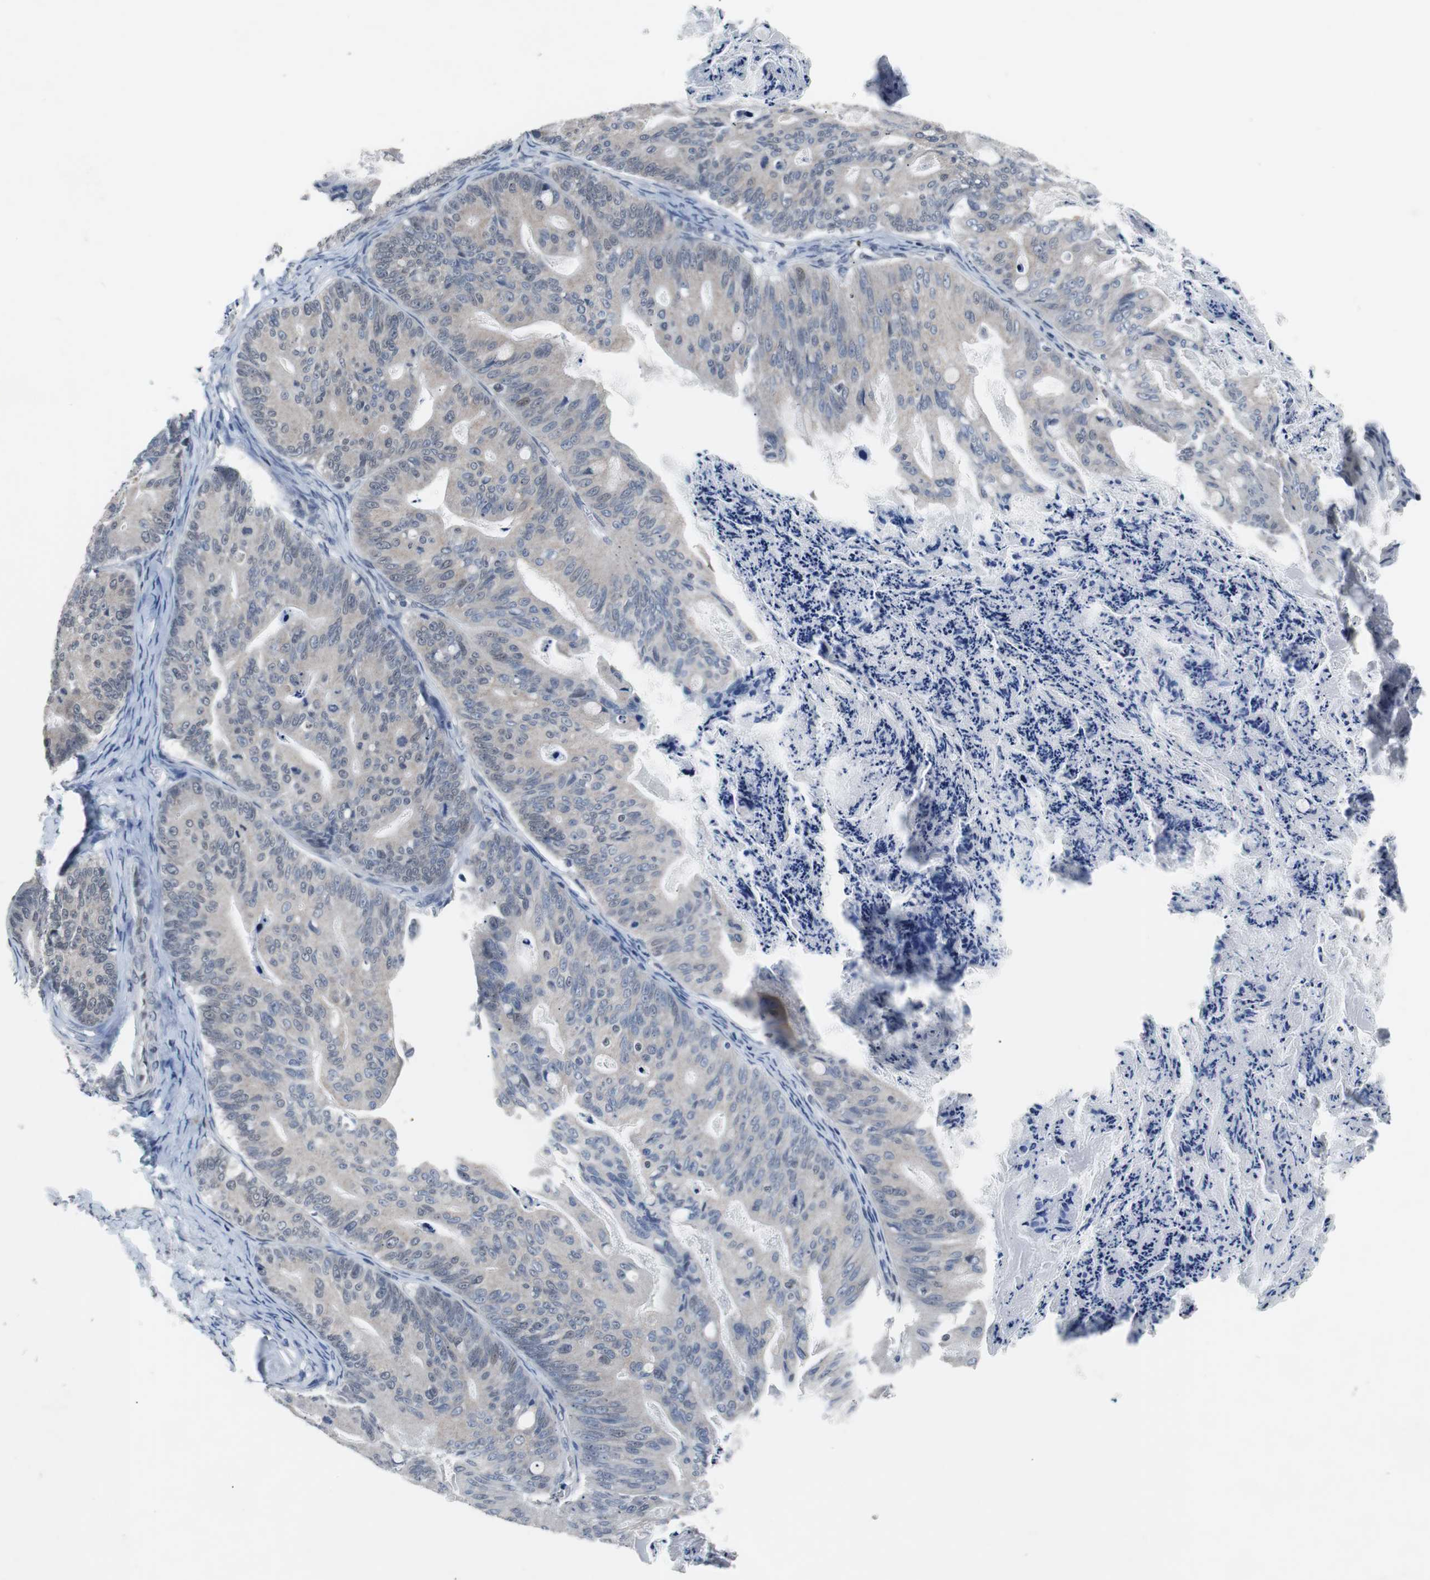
{"staining": {"intensity": "weak", "quantity": "25%-75%", "location": "cytoplasmic/membranous"}, "tissue": "ovarian cancer", "cell_type": "Tumor cells", "image_type": "cancer", "snomed": [{"axis": "morphology", "description": "Cystadenocarcinoma, mucinous, NOS"}, {"axis": "topography", "description": "Ovary"}], "caption": "Protein expression analysis of human ovarian cancer (mucinous cystadenocarcinoma) reveals weak cytoplasmic/membranous expression in approximately 25%-75% of tumor cells. The staining was performed using DAB (3,3'-diaminobenzidine) to visualize the protein expression in brown, while the nuclei were stained in blue with hematoxylin (Magnification: 20x).", "gene": "TP63", "patient": {"sex": "female", "age": 36}}